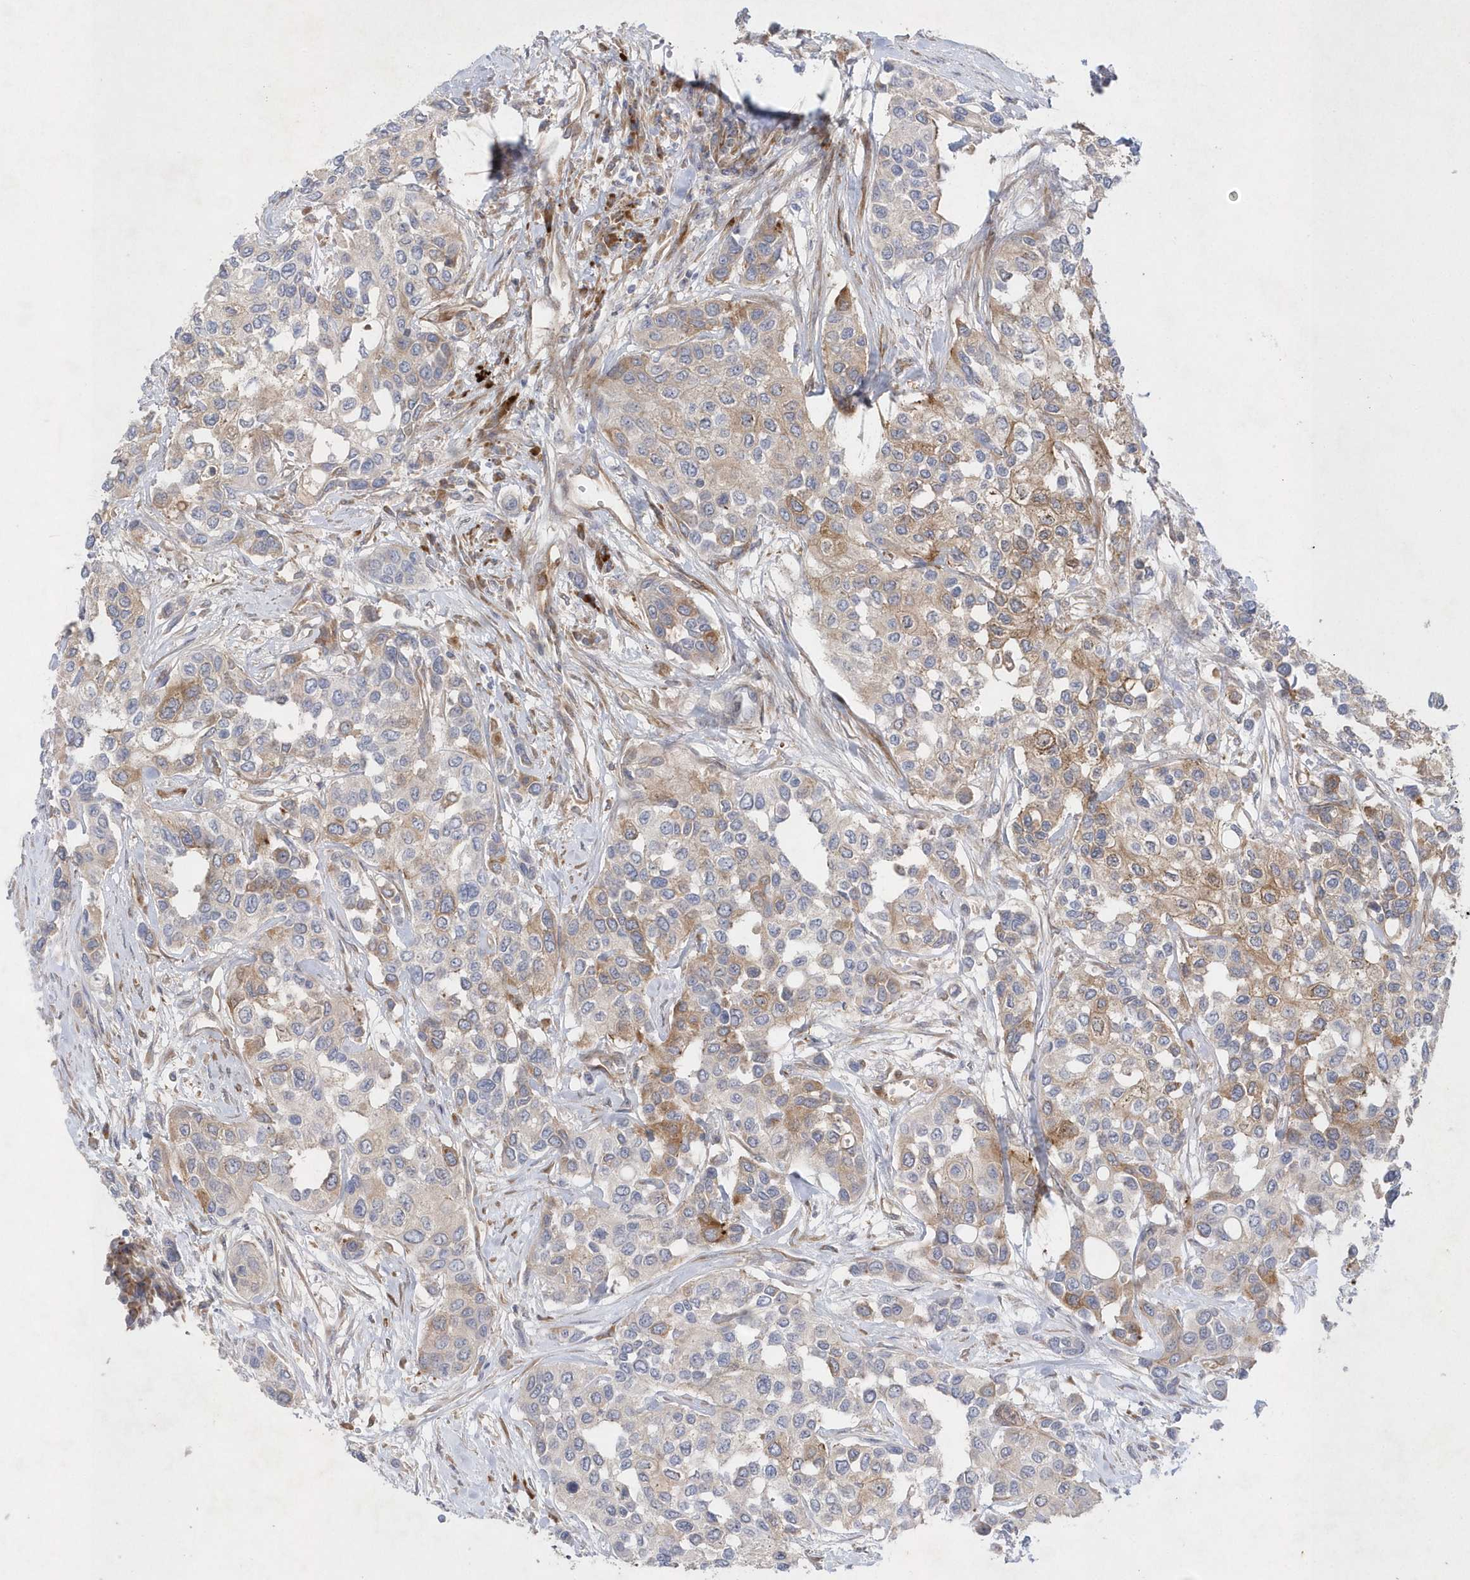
{"staining": {"intensity": "moderate", "quantity": "<25%", "location": "cytoplasmic/membranous"}, "tissue": "urothelial cancer", "cell_type": "Tumor cells", "image_type": "cancer", "snomed": [{"axis": "morphology", "description": "Normal tissue, NOS"}, {"axis": "morphology", "description": "Urothelial carcinoma, High grade"}, {"axis": "topography", "description": "Vascular tissue"}, {"axis": "topography", "description": "Urinary bladder"}], "caption": "Human urothelial cancer stained with a protein marker shows moderate staining in tumor cells.", "gene": "TMEM132B", "patient": {"sex": "female", "age": 56}}